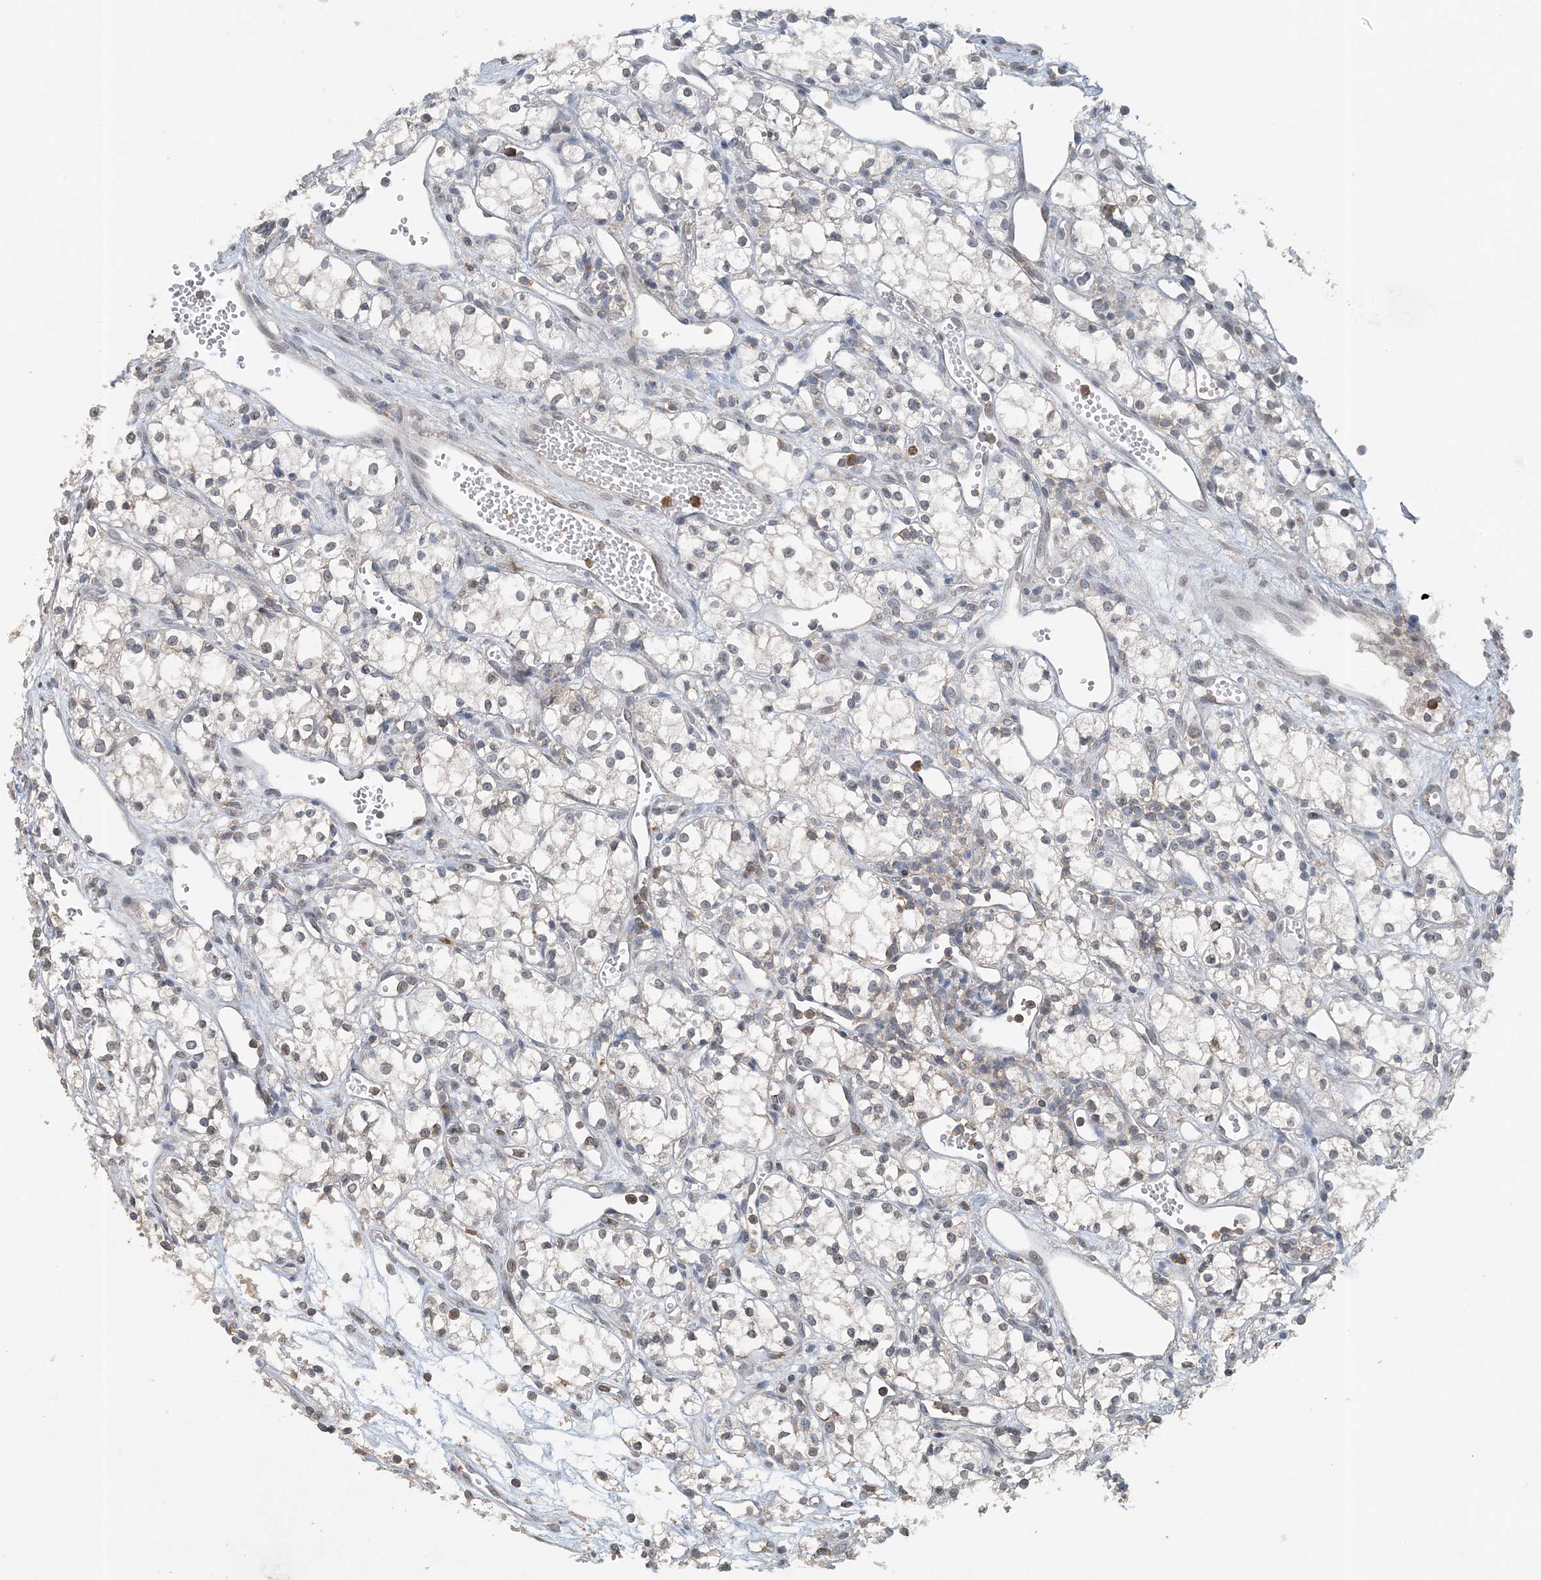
{"staining": {"intensity": "weak", "quantity": "<25%", "location": "nuclear"}, "tissue": "renal cancer", "cell_type": "Tumor cells", "image_type": "cancer", "snomed": [{"axis": "morphology", "description": "Adenocarcinoma, NOS"}, {"axis": "topography", "description": "Kidney"}], "caption": "Protein analysis of adenocarcinoma (renal) exhibits no significant staining in tumor cells.", "gene": "FAM110A", "patient": {"sex": "male", "age": 59}}